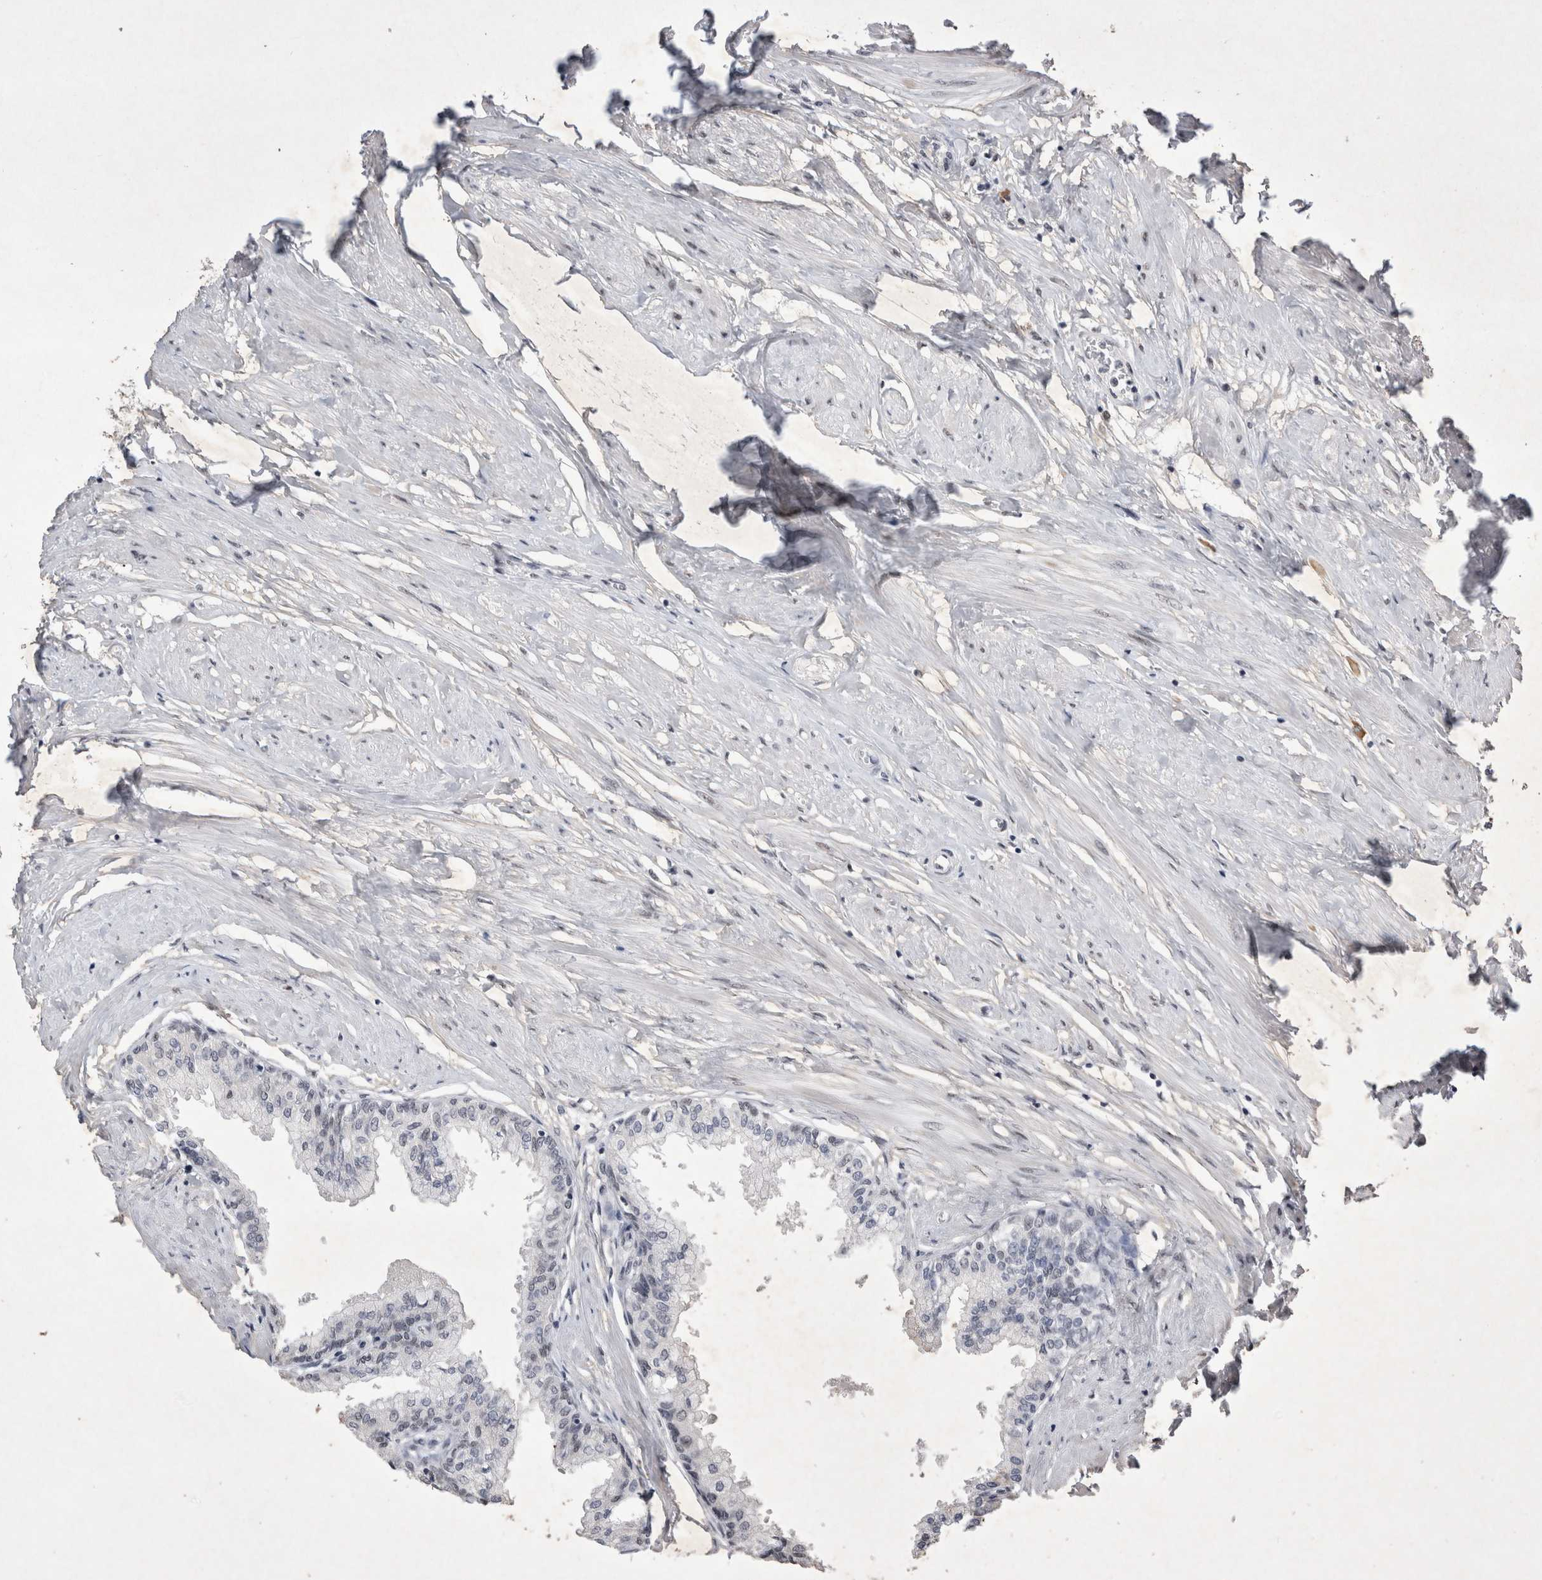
{"staining": {"intensity": "weak", "quantity": "25%-75%", "location": "nuclear"}, "tissue": "seminal vesicle", "cell_type": "Glandular cells", "image_type": "normal", "snomed": [{"axis": "morphology", "description": "Normal tissue, NOS"}, {"axis": "topography", "description": "Prostate"}, {"axis": "topography", "description": "Seminal veicle"}], "caption": "Immunohistochemistry (IHC) micrograph of normal seminal vesicle stained for a protein (brown), which shows low levels of weak nuclear staining in about 25%-75% of glandular cells.", "gene": "RBM6", "patient": {"sex": "male", "age": 60}}